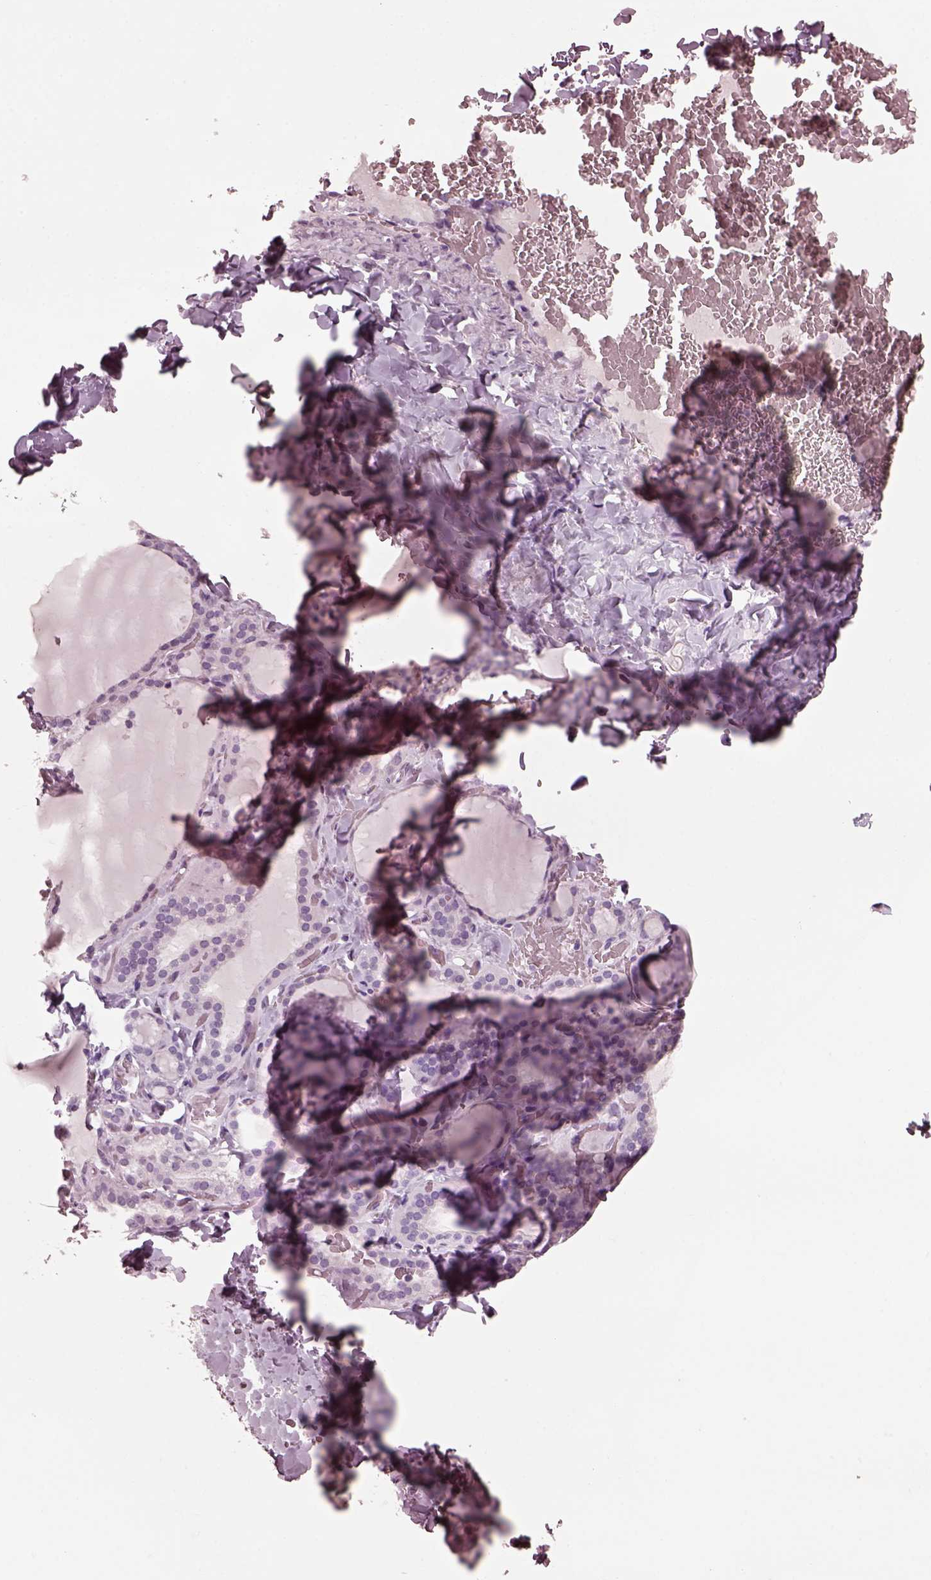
{"staining": {"intensity": "negative", "quantity": "none", "location": "none"}, "tissue": "thyroid gland", "cell_type": "Glandular cells", "image_type": "normal", "snomed": [{"axis": "morphology", "description": "Normal tissue, NOS"}, {"axis": "topography", "description": "Thyroid gland"}], "caption": "A micrograph of thyroid gland stained for a protein demonstrates no brown staining in glandular cells. (DAB immunohistochemistry (IHC), high magnification).", "gene": "CGA", "patient": {"sex": "female", "age": 22}}